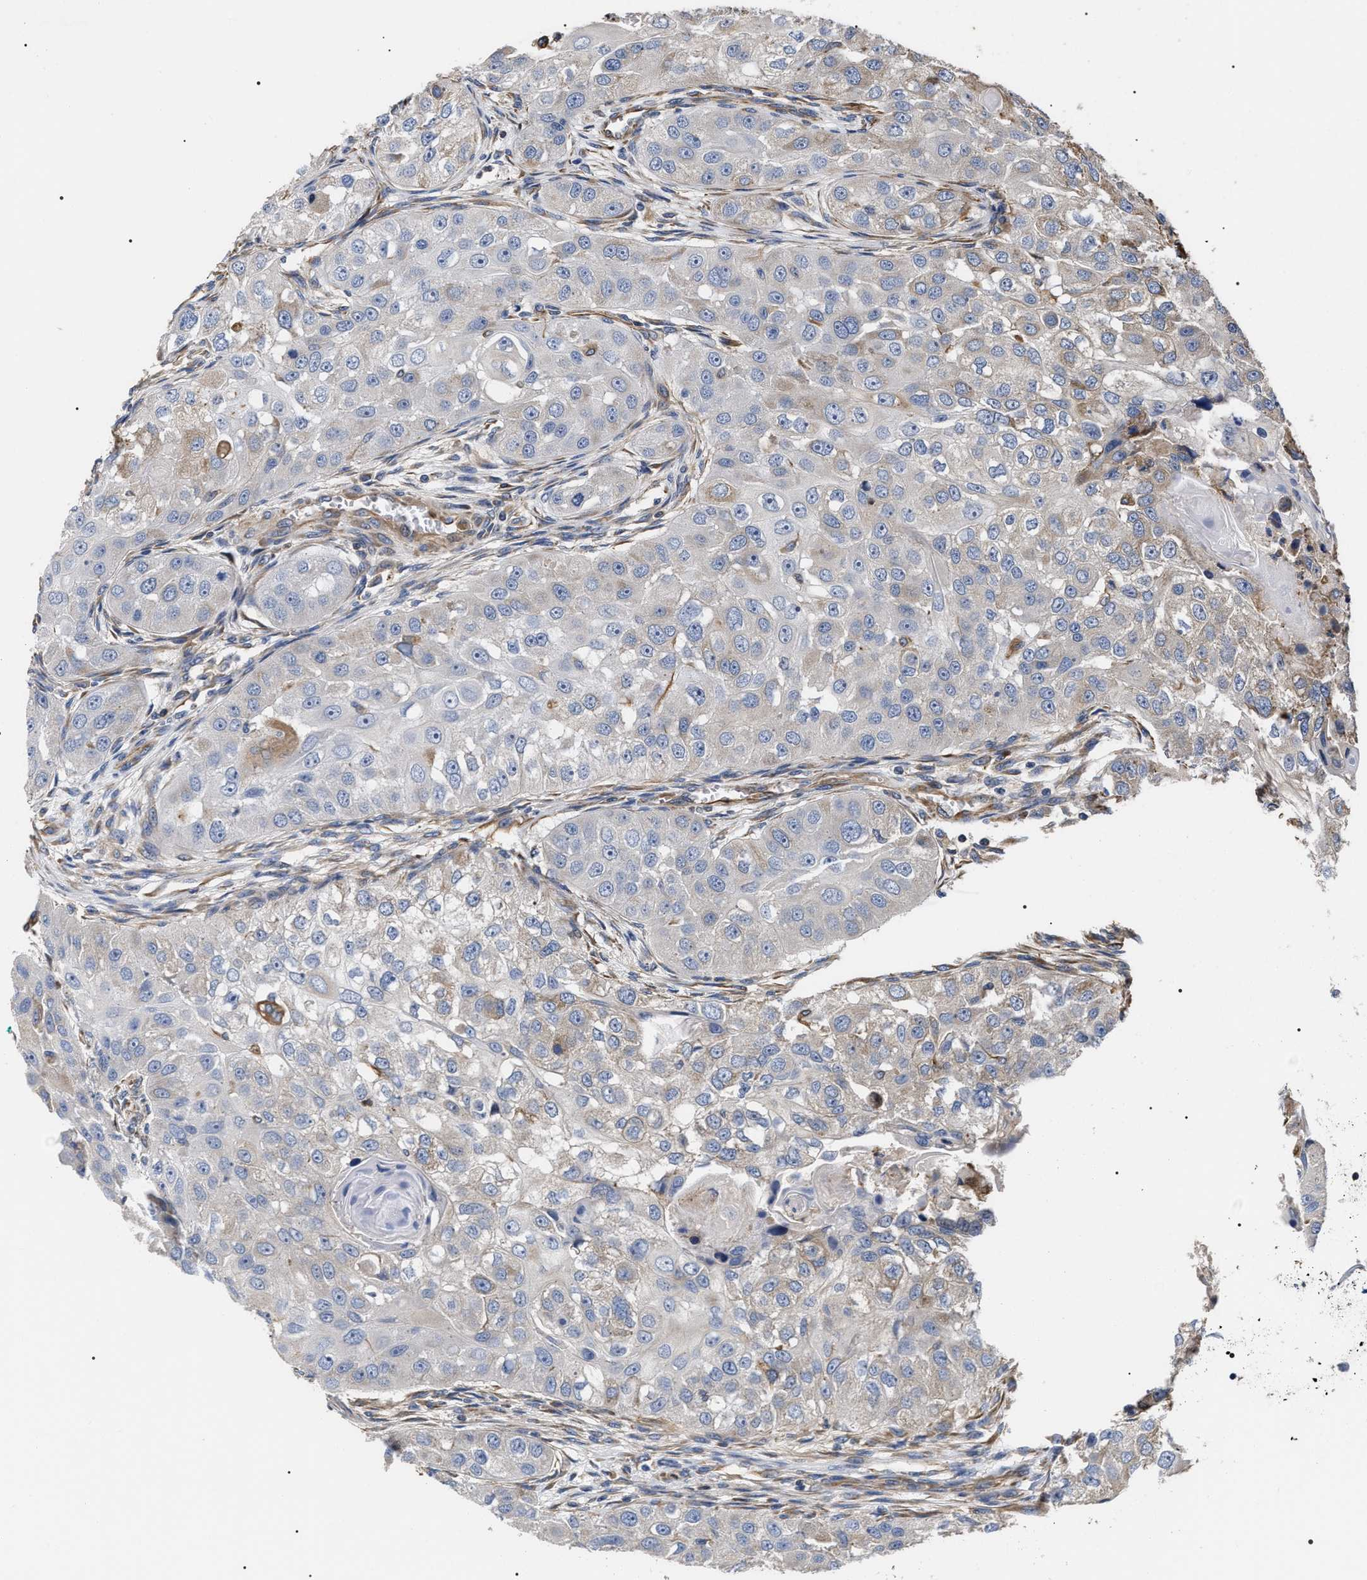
{"staining": {"intensity": "negative", "quantity": "none", "location": "none"}, "tissue": "head and neck cancer", "cell_type": "Tumor cells", "image_type": "cancer", "snomed": [{"axis": "morphology", "description": "Normal tissue, NOS"}, {"axis": "morphology", "description": "Squamous cell carcinoma, NOS"}, {"axis": "topography", "description": "Skeletal muscle"}, {"axis": "topography", "description": "Head-Neck"}], "caption": "DAB immunohistochemical staining of human head and neck cancer (squamous cell carcinoma) demonstrates no significant positivity in tumor cells.", "gene": "TSPAN33", "patient": {"sex": "male", "age": 51}}